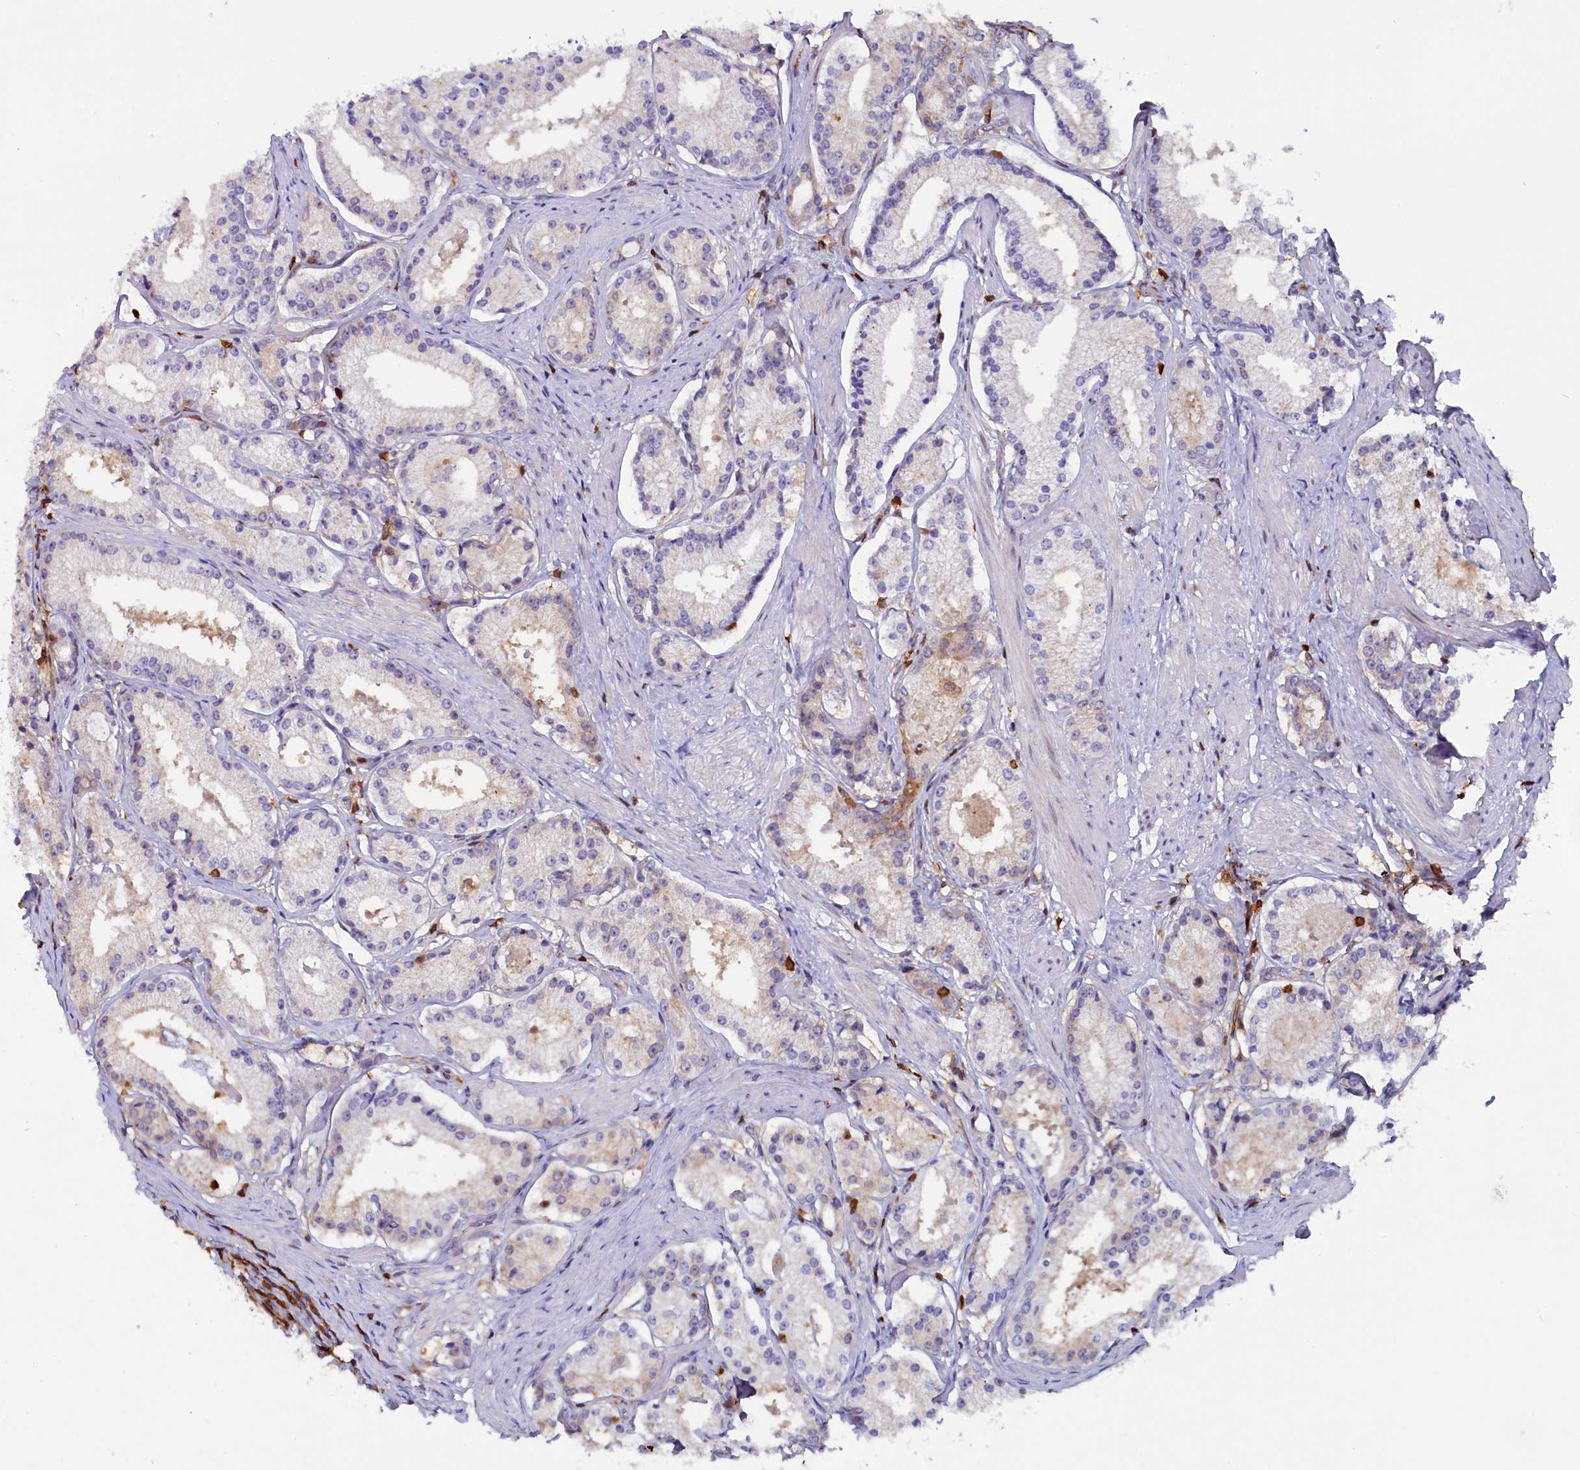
{"staining": {"intensity": "weak", "quantity": "<25%", "location": "cytoplasmic/membranous"}, "tissue": "prostate cancer", "cell_type": "Tumor cells", "image_type": "cancer", "snomed": [{"axis": "morphology", "description": "Adenocarcinoma, Low grade"}, {"axis": "topography", "description": "Prostate"}], "caption": "Immunohistochemical staining of human adenocarcinoma (low-grade) (prostate) reveals no significant expression in tumor cells.", "gene": "CIAPIN1", "patient": {"sex": "male", "age": 57}}